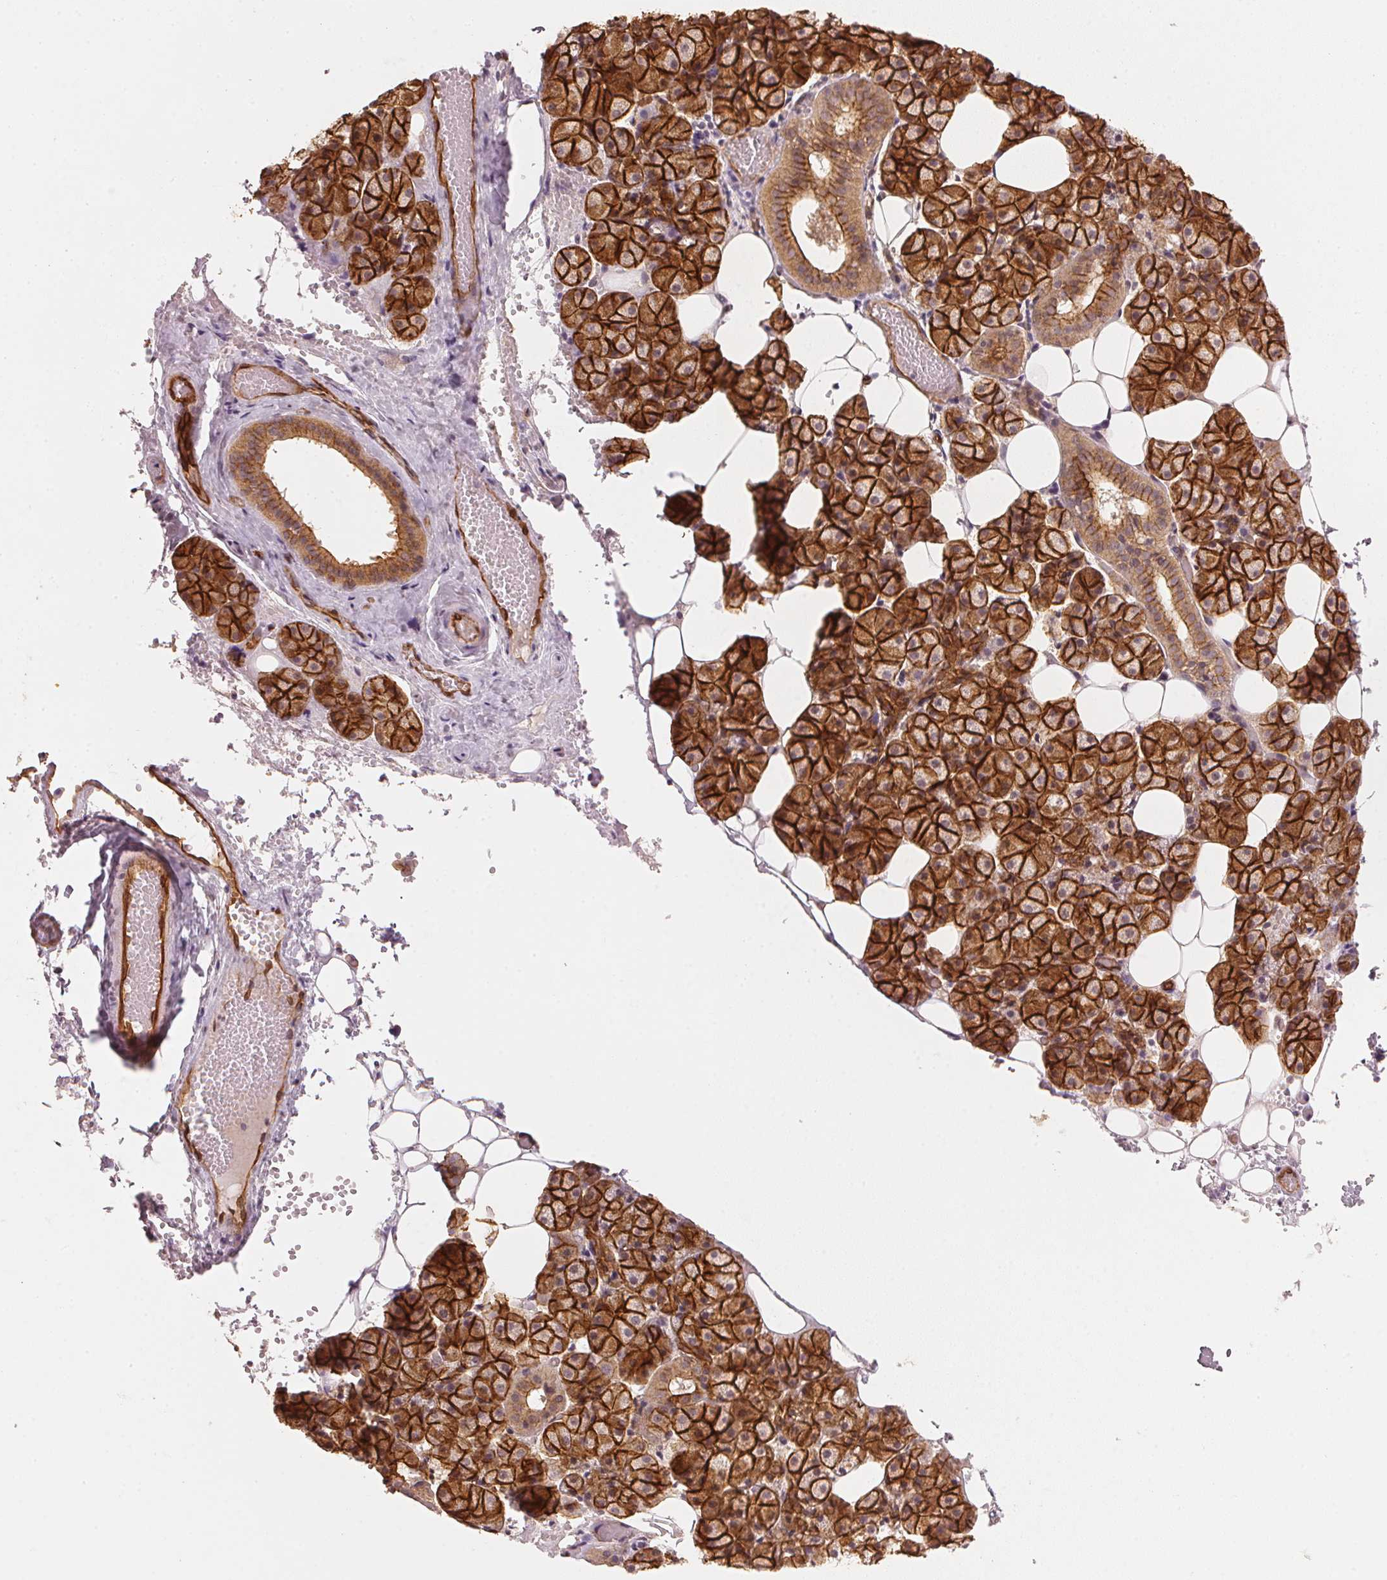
{"staining": {"intensity": "strong", "quantity": ">75%", "location": "cytoplasmic/membranous"}, "tissue": "salivary gland", "cell_type": "Glandular cells", "image_type": "normal", "snomed": [{"axis": "morphology", "description": "Normal tissue, NOS"}, {"axis": "topography", "description": "Salivary gland"}], "caption": "Protein analysis of normal salivary gland demonstrates strong cytoplasmic/membranous staining in about >75% of glandular cells. (DAB IHC, brown staining for protein, blue staining for nuclei).", "gene": "CIB1", "patient": {"sex": "male", "age": 38}}